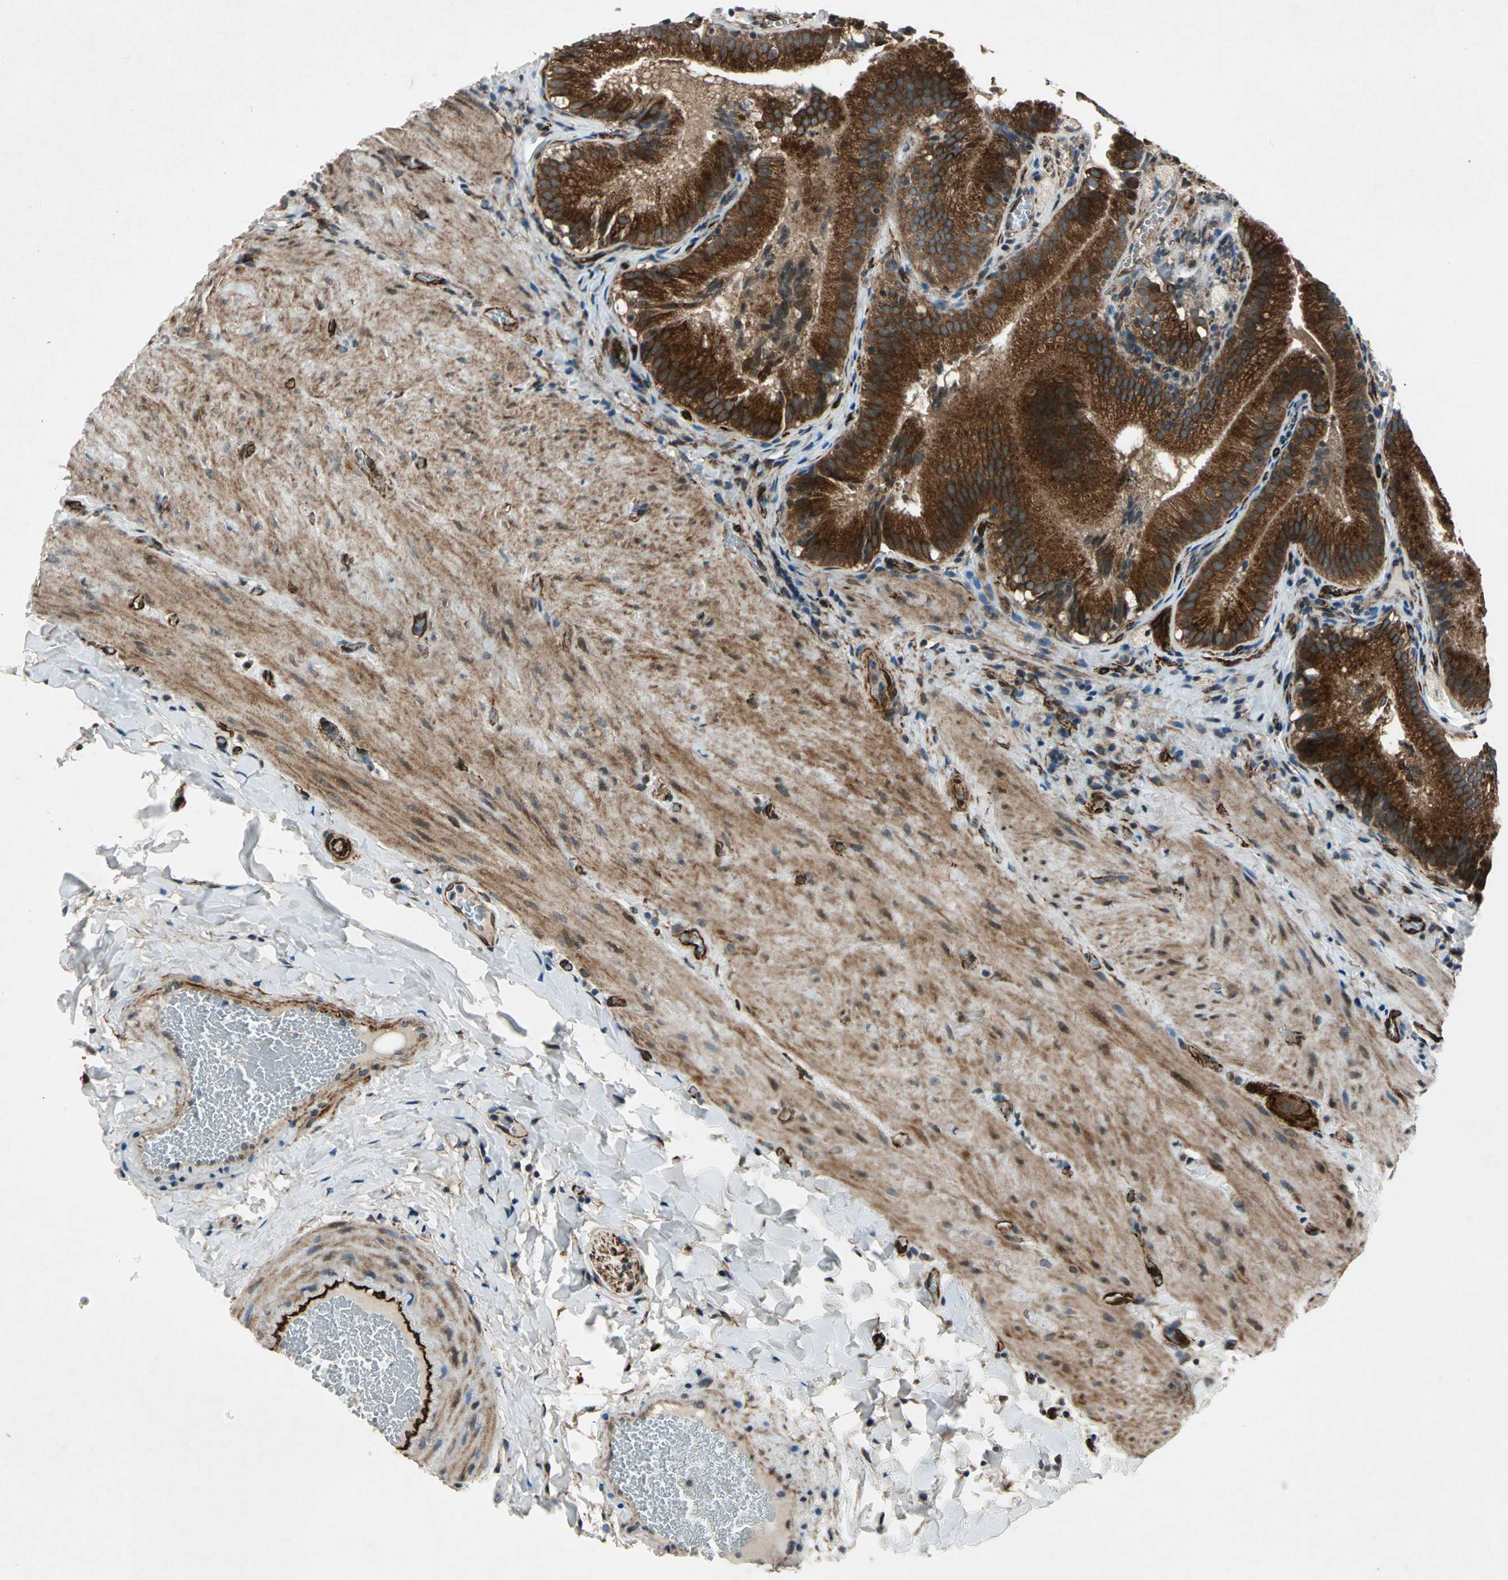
{"staining": {"intensity": "strong", "quantity": ">75%", "location": "cytoplasmic/membranous"}, "tissue": "gallbladder", "cell_type": "Glandular cells", "image_type": "normal", "snomed": [{"axis": "morphology", "description": "Normal tissue, NOS"}, {"axis": "topography", "description": "Gallbladder"}], "caption": "Unremarkable gallbladder exhibits strong cytoplasmic/membranous expression in approximately >75% of glandular cells, visualized by immunohistochemistry. The staining was performed using DAB (3,3'-diaminobenzidine), with brown indicating positive protein expression. Nuclei are stained blue with hematoxylin.", "gene": "EXD2", "patient": {"sex": "female", "age": 24}}